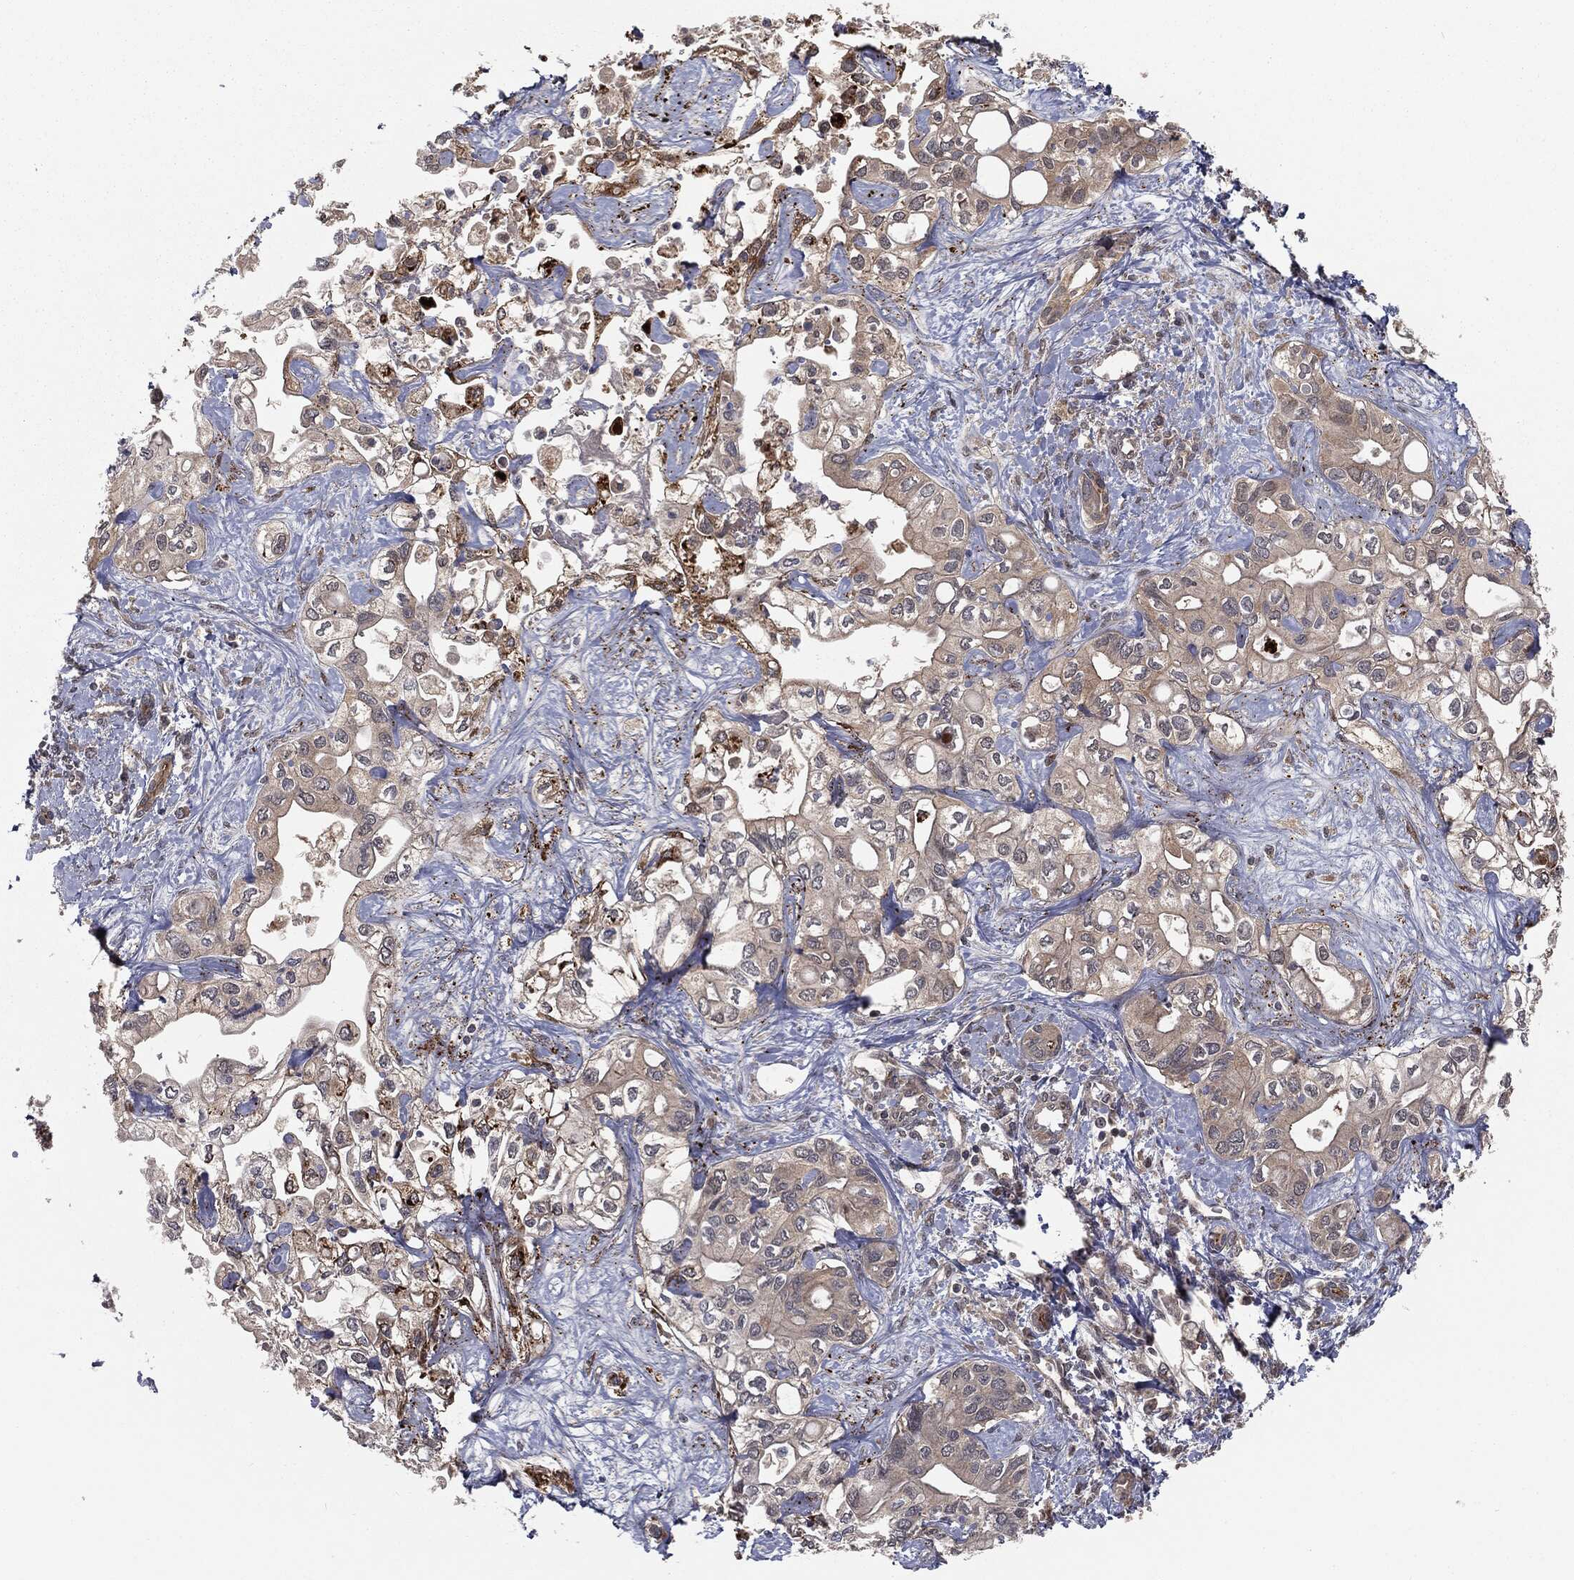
{"staining": {"intensity": "negative", "quantity": "none", "location": "none"}, "tissue": "liver cancer", "cell_type": "Tumor cells", "image_type": "cancer", "snomed": [{"axis": "morphology", "description": "Cholangiocarcinoma"}, {"axis": "topography", "description": "Liver"}], "caption": "Liver cancer (cholangiocarcinoma) stained for a protein using immunohistochemistry (IHC) reveals no expression tumor cells.", "gene": "FBXO7", "patient": {"sex": "female", "age": 64}}